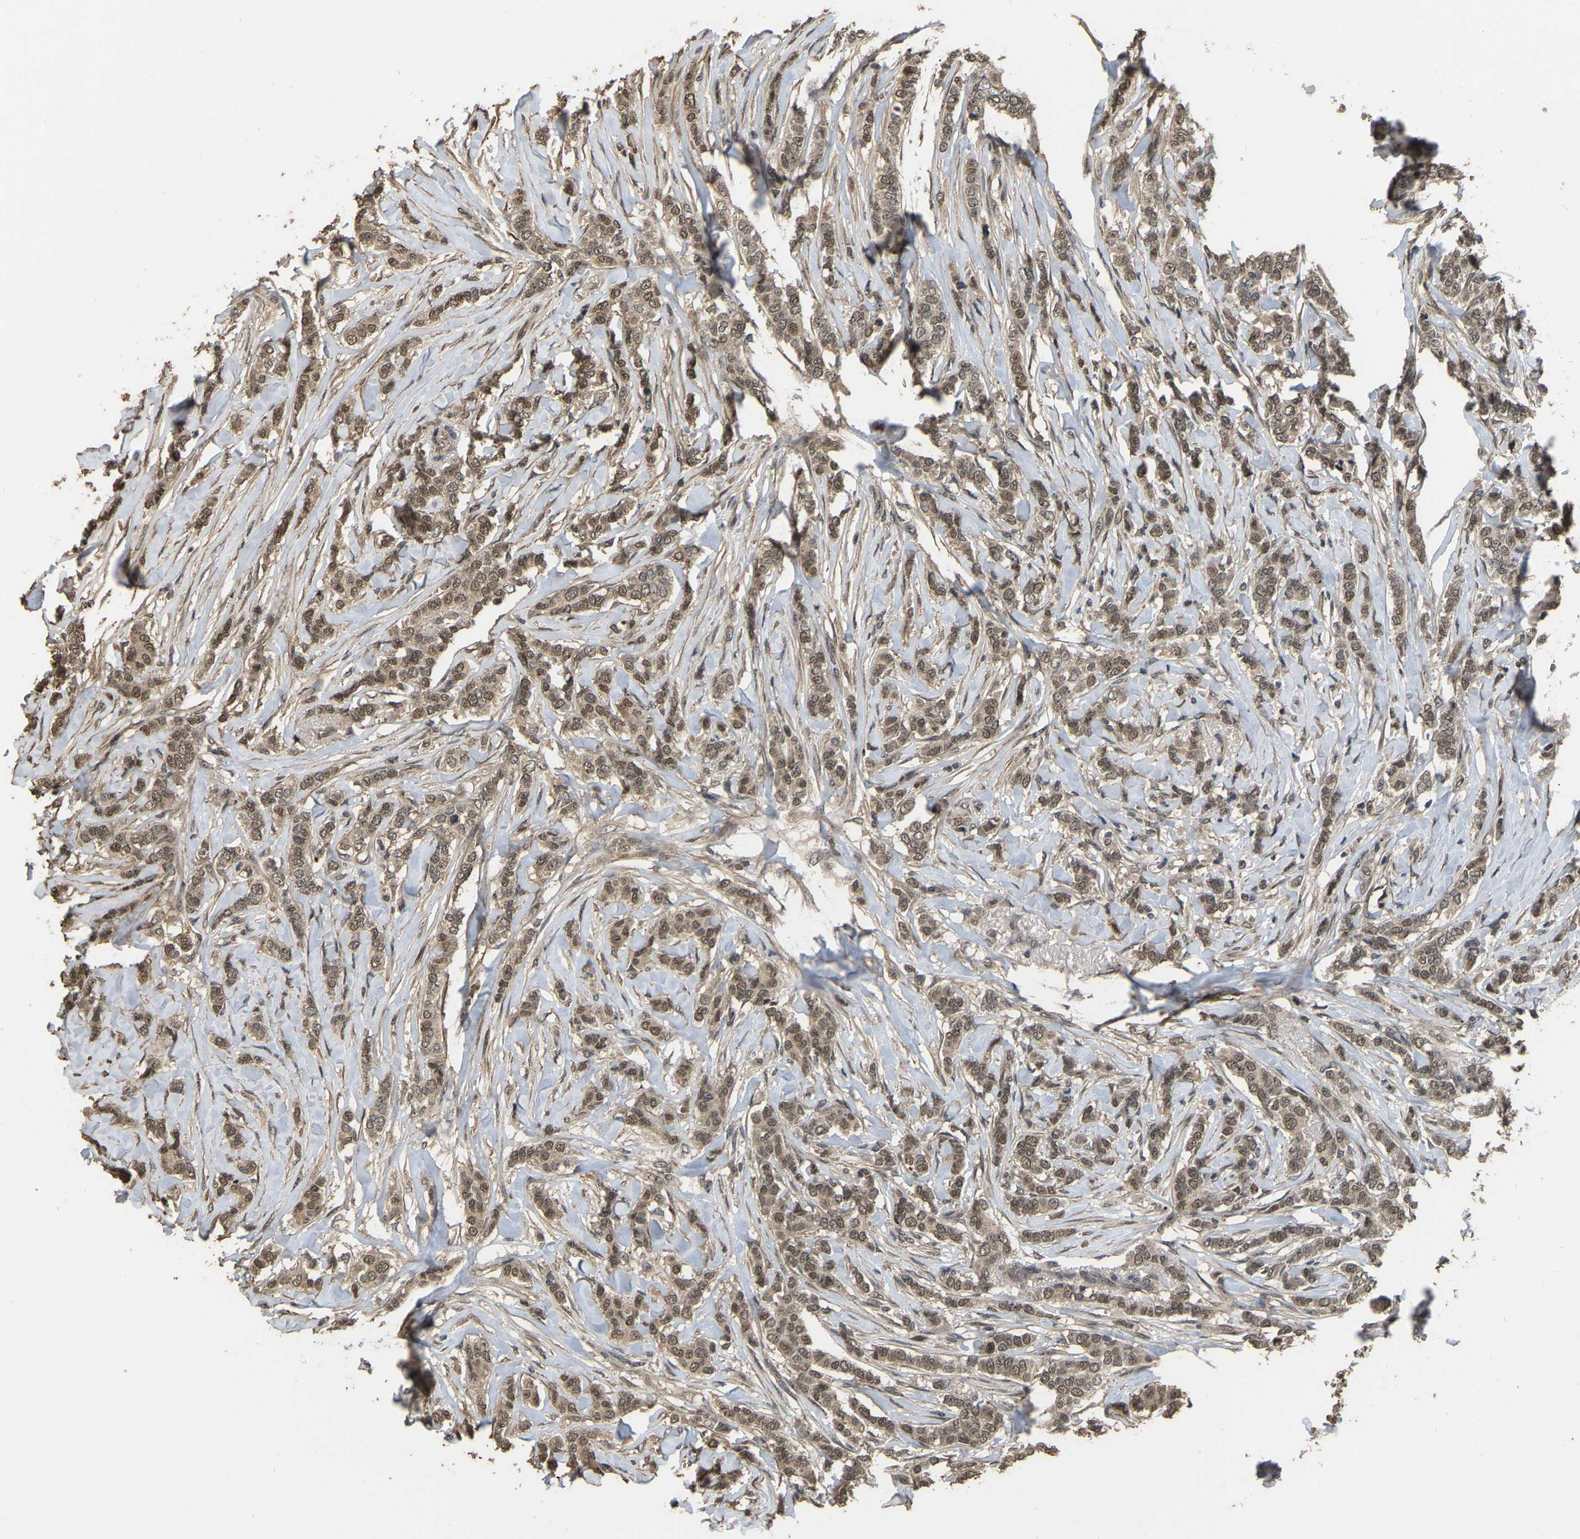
{"staining": {"intensity": "weak", "quantity": ">75%", "location": "cytoplasmic/membranous,nuclear"}, "tissue": "breast cancer", "cell_type": "Tumor cells", "image_type": "cancer", "snomed": [{"axis": "morphology", "description": "Lobular carcinoma"}, {"axis": "topography", "description": "Skin"}, {"axis": "topography", "description": "Breast"}], "caption": "A brown stain shows weak cytoplasmic/membranous and nuclear expression of a protein in human breast cancer tumor cells.", "gene": "ARHGAP23", "patient": {"sex": "female", "age": 46}}